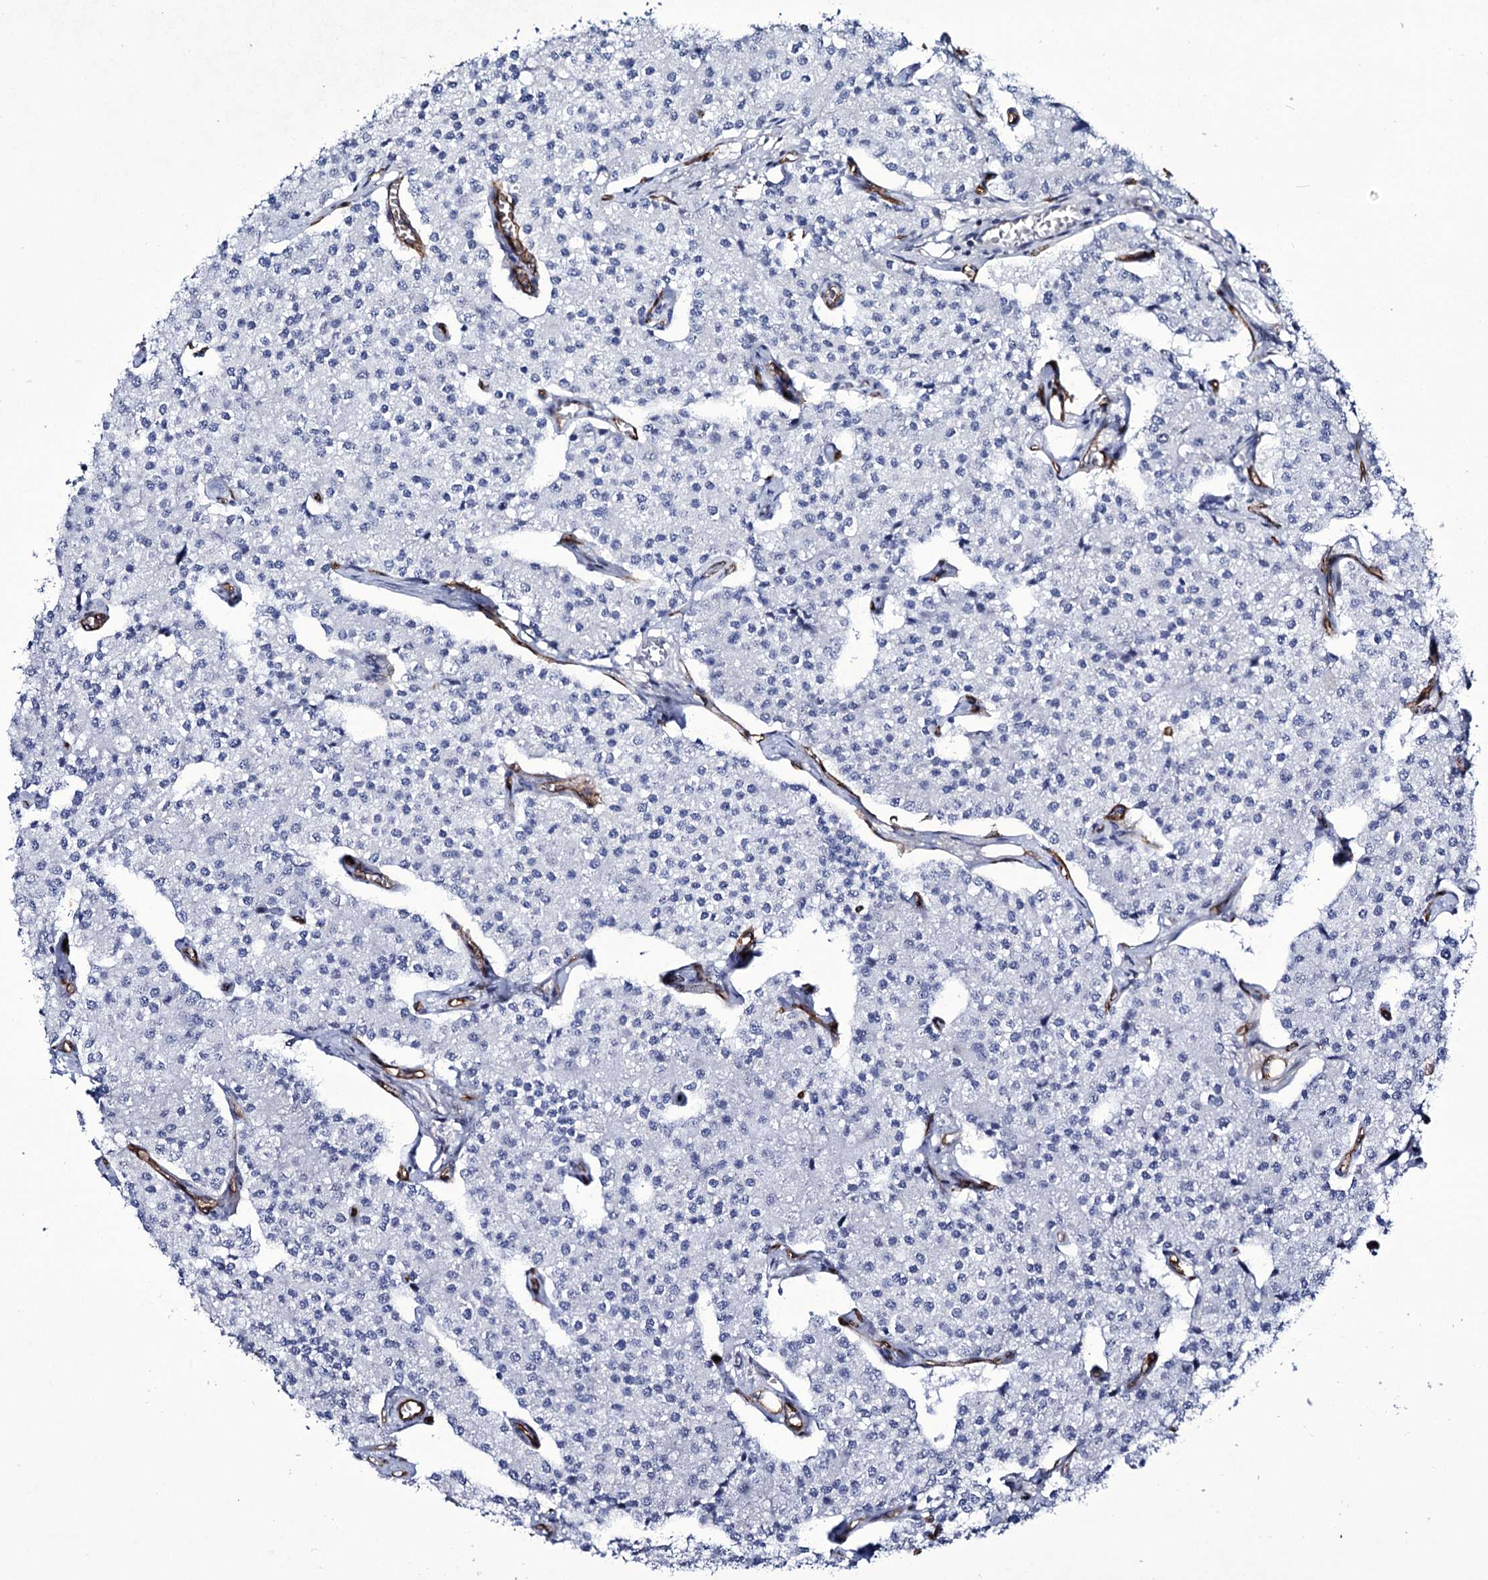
{"staining": {"intensity": "negative", "quantity": "none", "location": "none"}, "tissue": "carcinoid", "cell_type": "Tumor cells", "image_type": "cancer", "snomed": [{"axis": "morphology", "description": "Carcinoid, malignant, NOS"}, {"axis": "topography", "description": "Colon"}], "caption": "Carcinoid was stained to show a protein in brown. There is no significant positivity in tumor cells.", "gene": "ZC3H12C", "patient": {"sex": "female", "age": 52}}